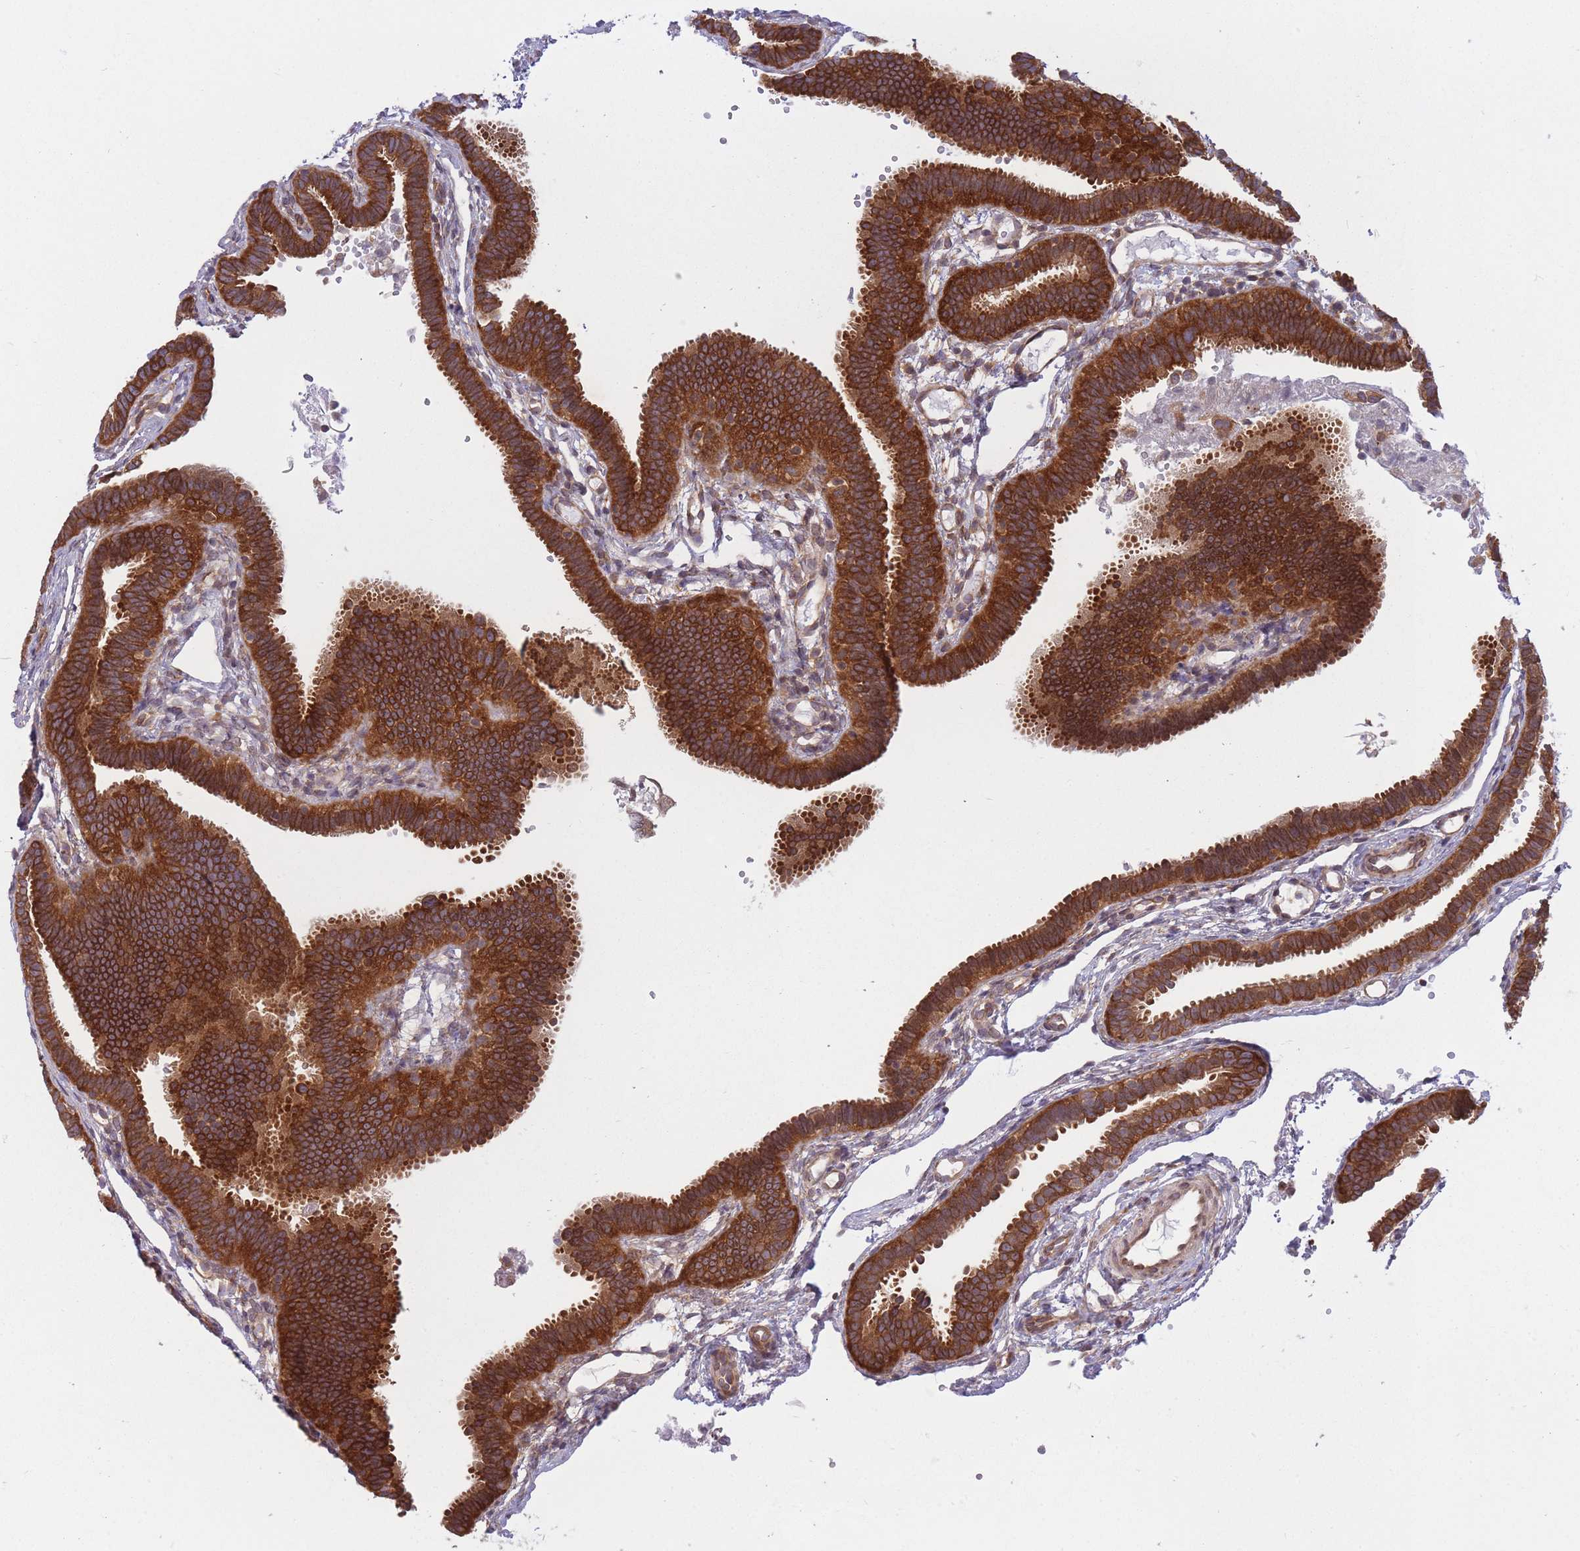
{"staining": {"intensity": "strong", "quantity": ">75%", "location": "cytoplasmic/membranous"}, "tissue": "fallopian tube", "cell_type": "Glandular cells", "image_type": "normal", "snomed": [{"axis": "morphology", "description": "Normal tissue, NOS"}, {"axis": "topography", "description": "Fallopian tube"}], "caption": "The micrograph demonstrates staining of unremarkable fallopian tube, revealing strong cytoplasmic/membranous protein staining (brown color) within glandular cells.", "gene": "CCDC124", "patient": {"sex": "female", "age": 37}}